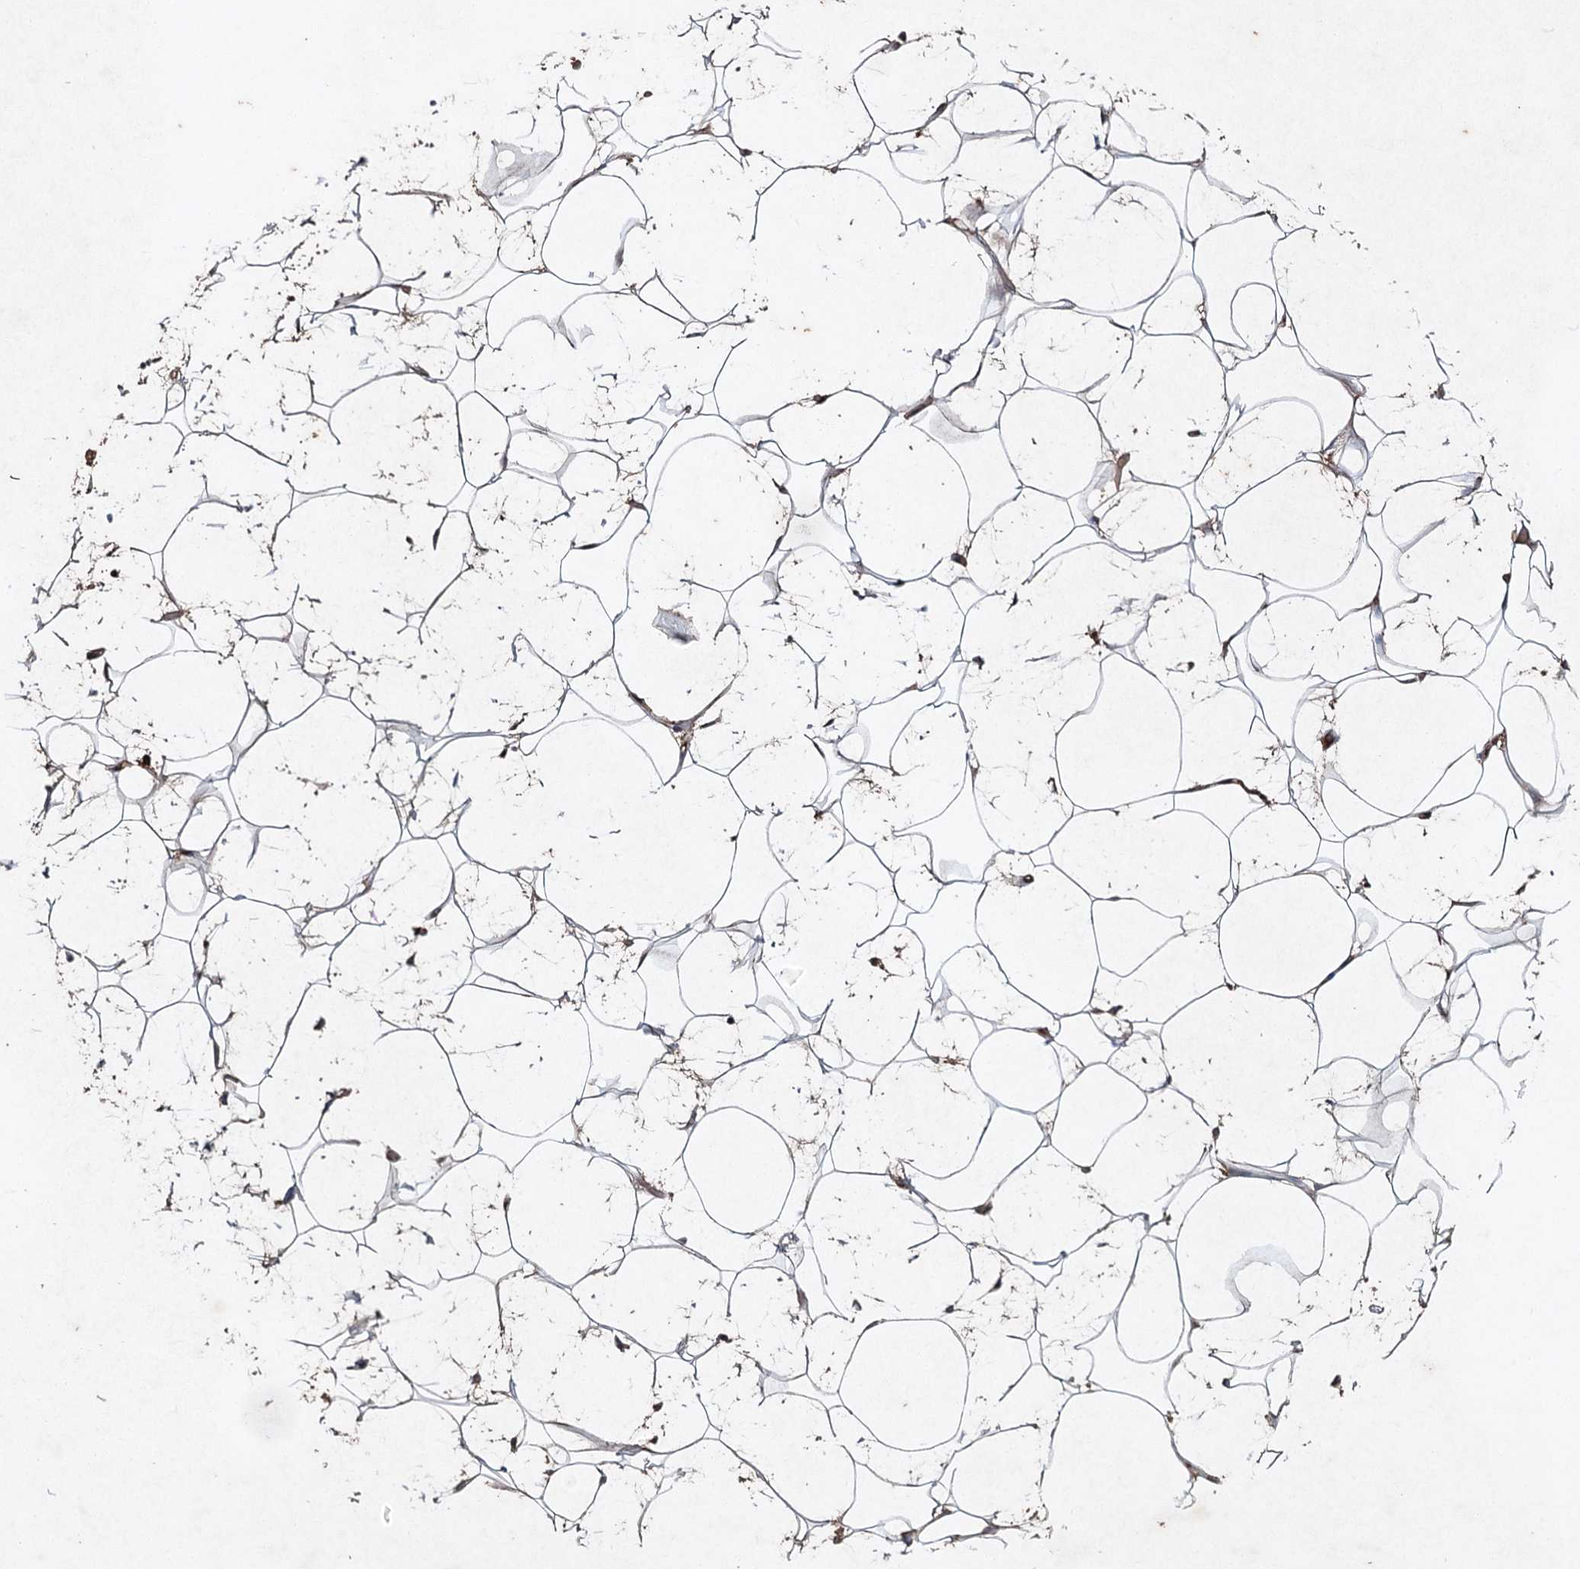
{"staining": {"intensity": "moderate", "quantity": "25%-75%", "location": "cytoplasmic/membranous"}, "tissue": "adipose tissue", "cell_type": "Adipocytes", "image_type": "normal", "snomed": [{"axis": "morphology", "description": "Normal tissue, NOS"}, {"axis": "topography", "description": "Breast"}], "caption": "Moderate cytoplasmic/membranous positivity for a protein is appreciated in approximately 25%-75% of adipocytes of normal adipose tissue using immunohistochemistry (IHC).", "gene": "CYP2B6", "patient": {"sex": "female", "age": 26}}